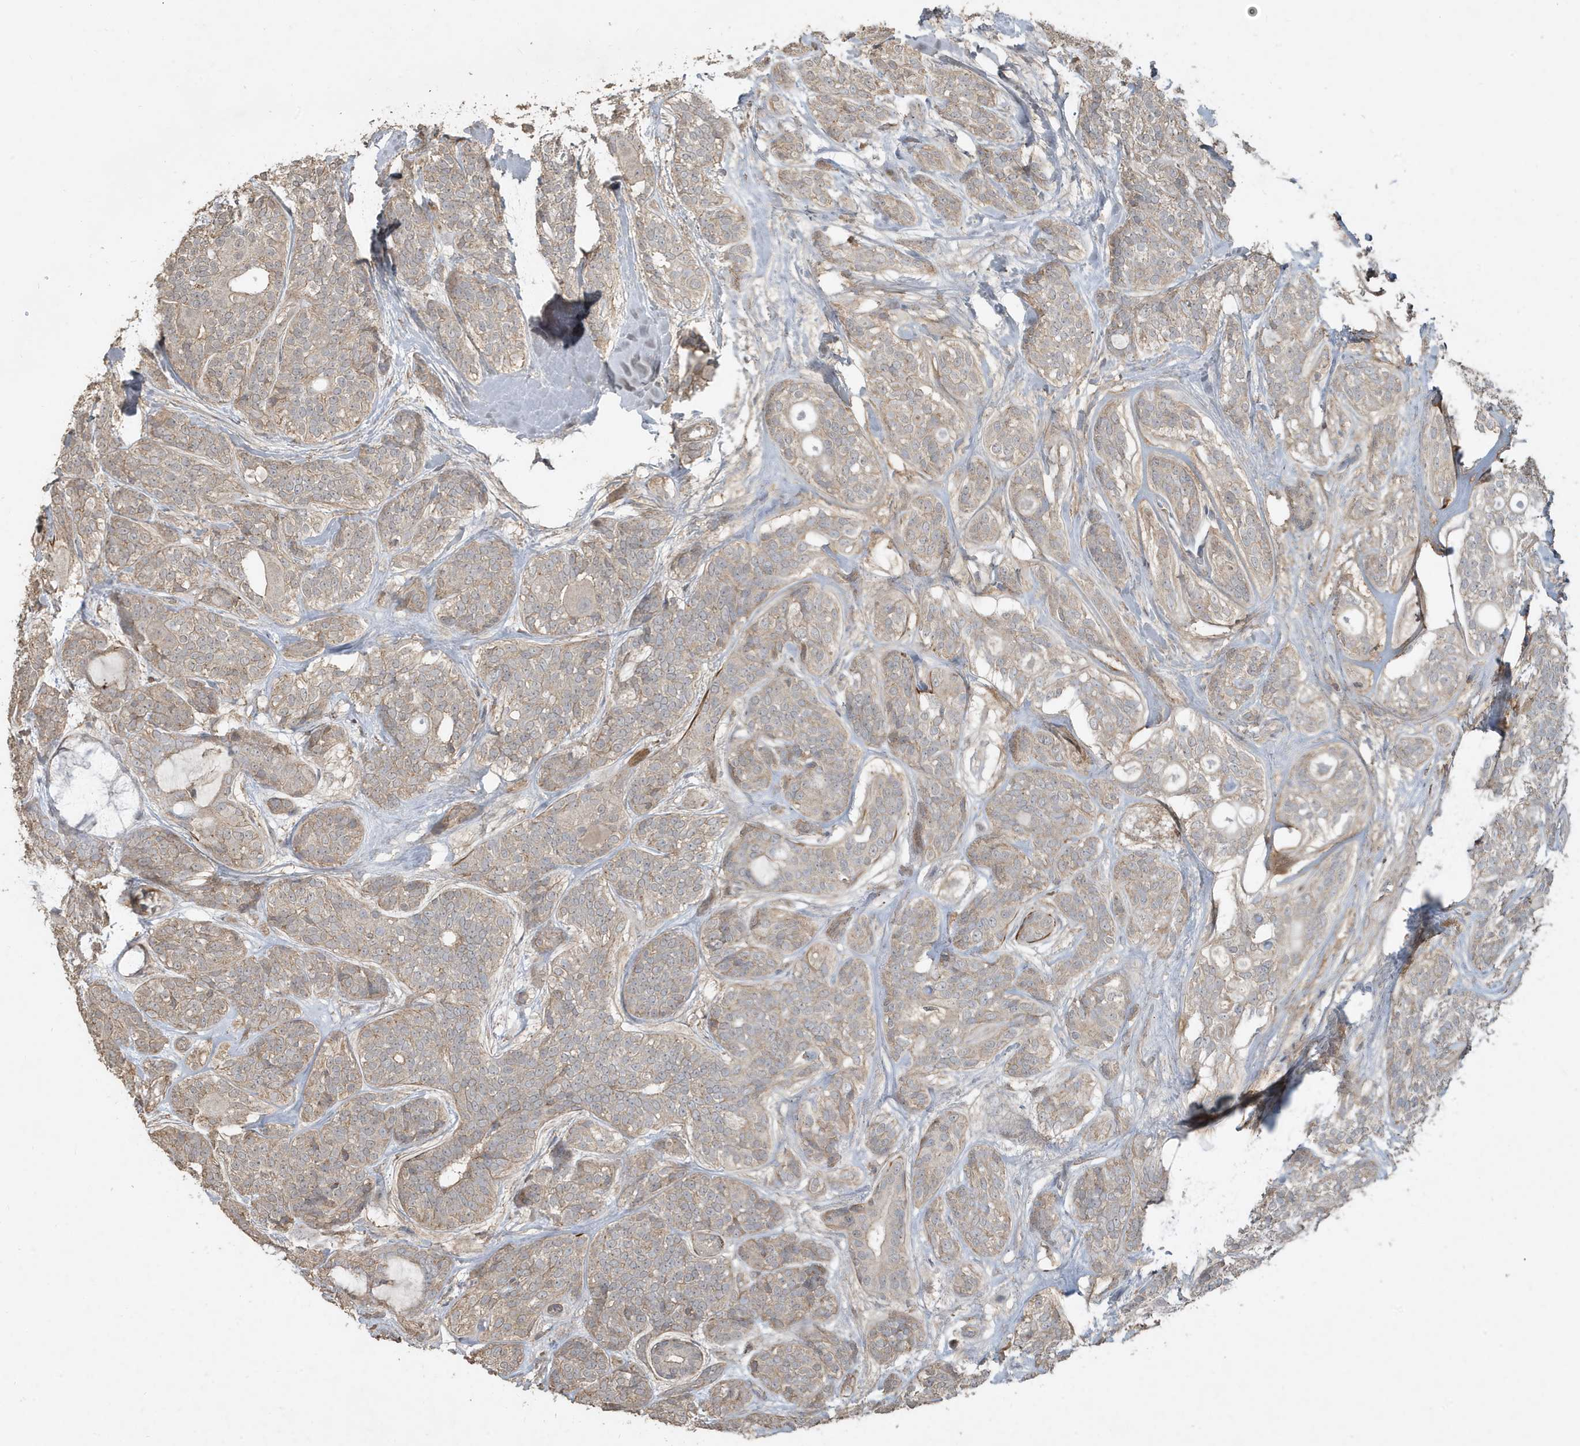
{"staining": {"intensity": "weak", "quantity": "25%-75%", "location": "cytoplasmic/membranous"}, "tissue": "head and neck cancer", "cell_type": "Tumor cells", "image_type": "cancer", "snomed": [{"axis": "morphology", "description": "Adenocarcinoma, NOS"}, {"axis": "topography", "description": "Head-Neck"}], "caption": "There is low levels of weak cytoplasmic/membranous expression in tumor cells of head and neck cancer (adenocarcinoma), as demonstrated by immunohistochemical staining (brown color).", "gene": "PRRT3", "patient": {"sex": "male", "age": 66}}